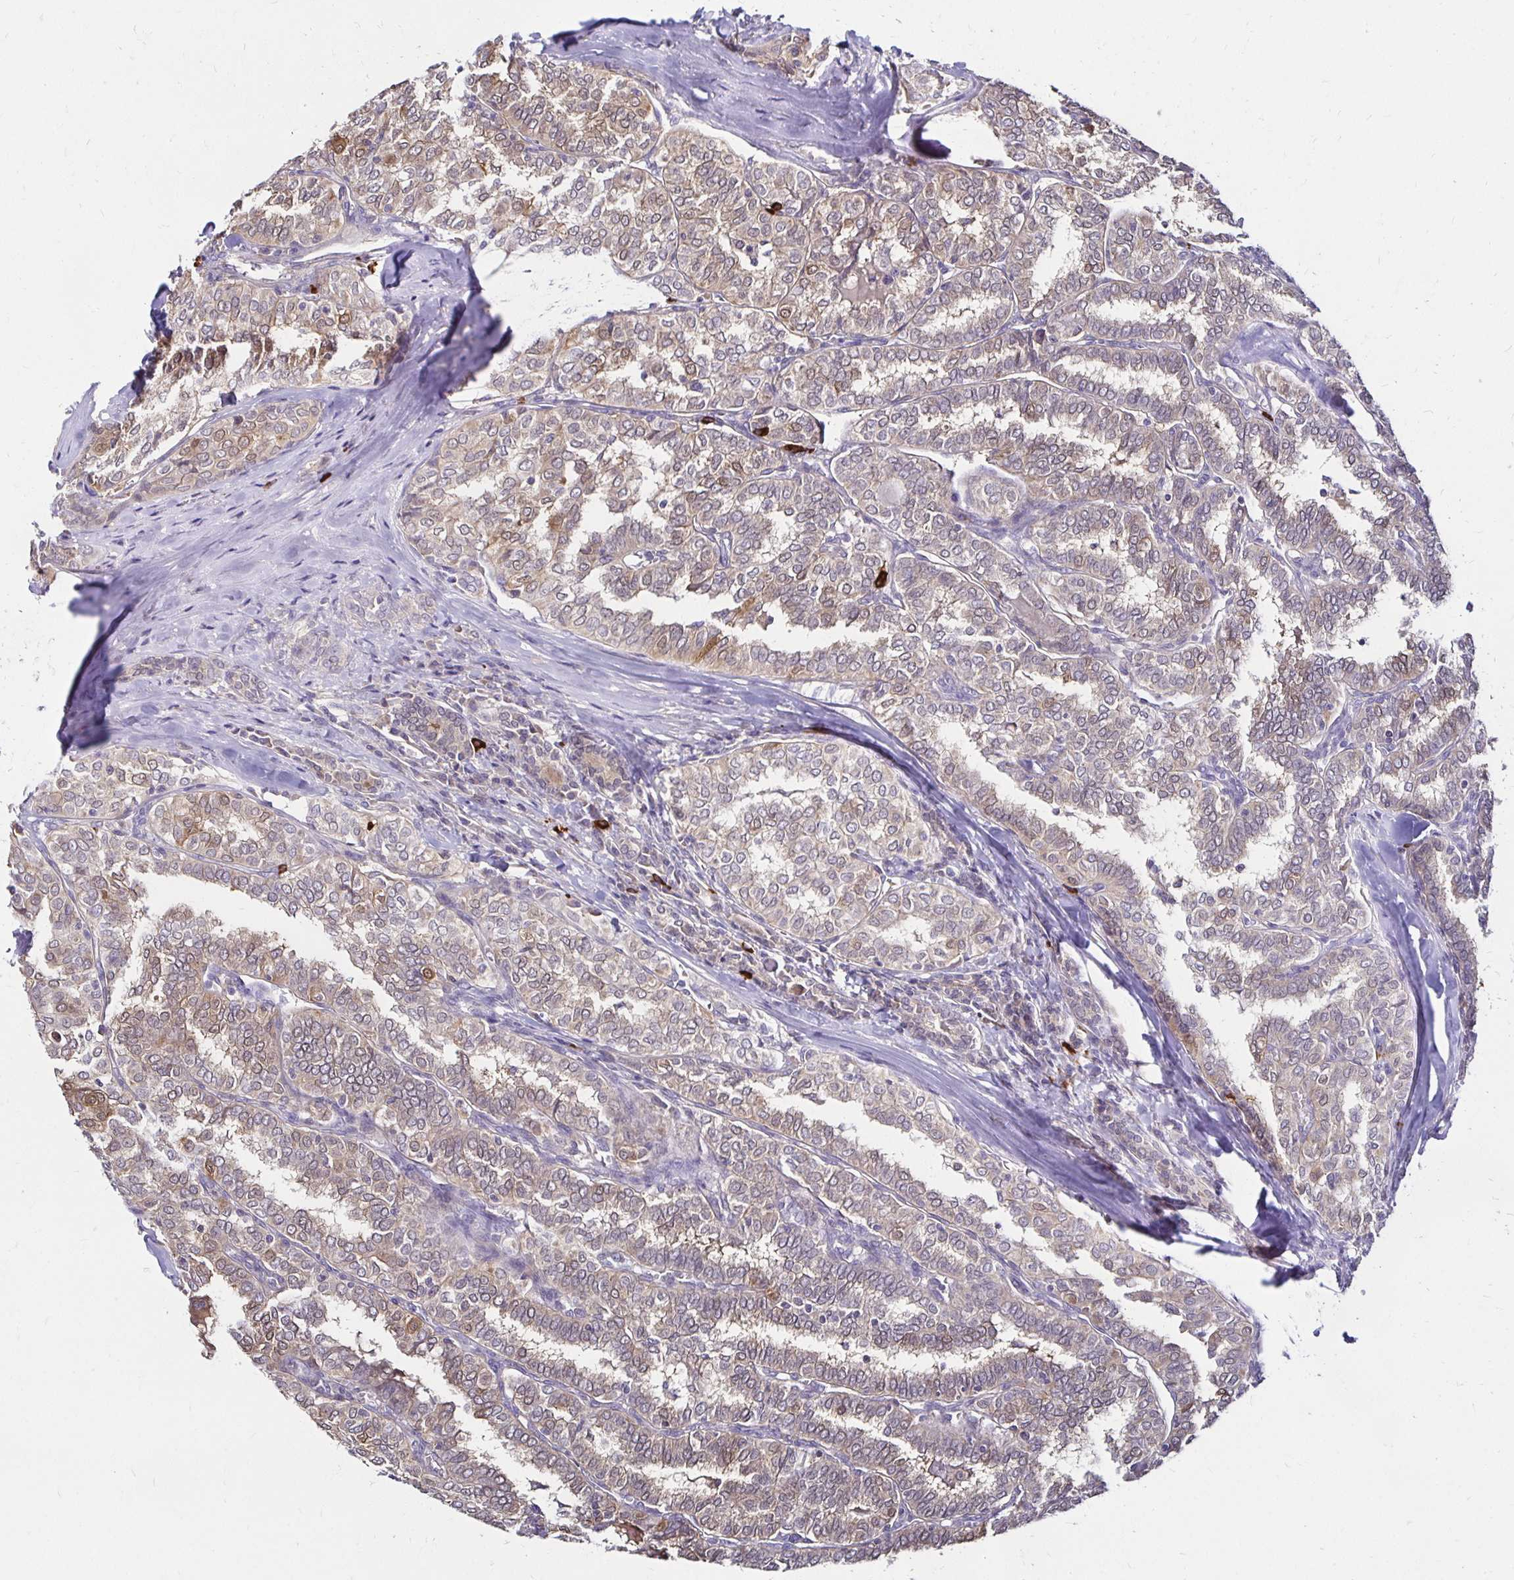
{"staining": {"intensity": "weak", "quantity": "<25%", "location": "cytoplasmic/membranous,nuclear"}, "tissue": "thyroid cancer", "cell_type": "Tumor cells", "image_type": "cancer", "snomed": [{"axis": "morphology", "description": "Papillary adenocarcinoma, NOS"}, {"axis": "topography", "description": "Thyroid gland"}], "caption": "There is no significant expression in tumor cells of thyroid cancer.", "gene": "TXN", "patient": {"sex": "female", "age": 30}}